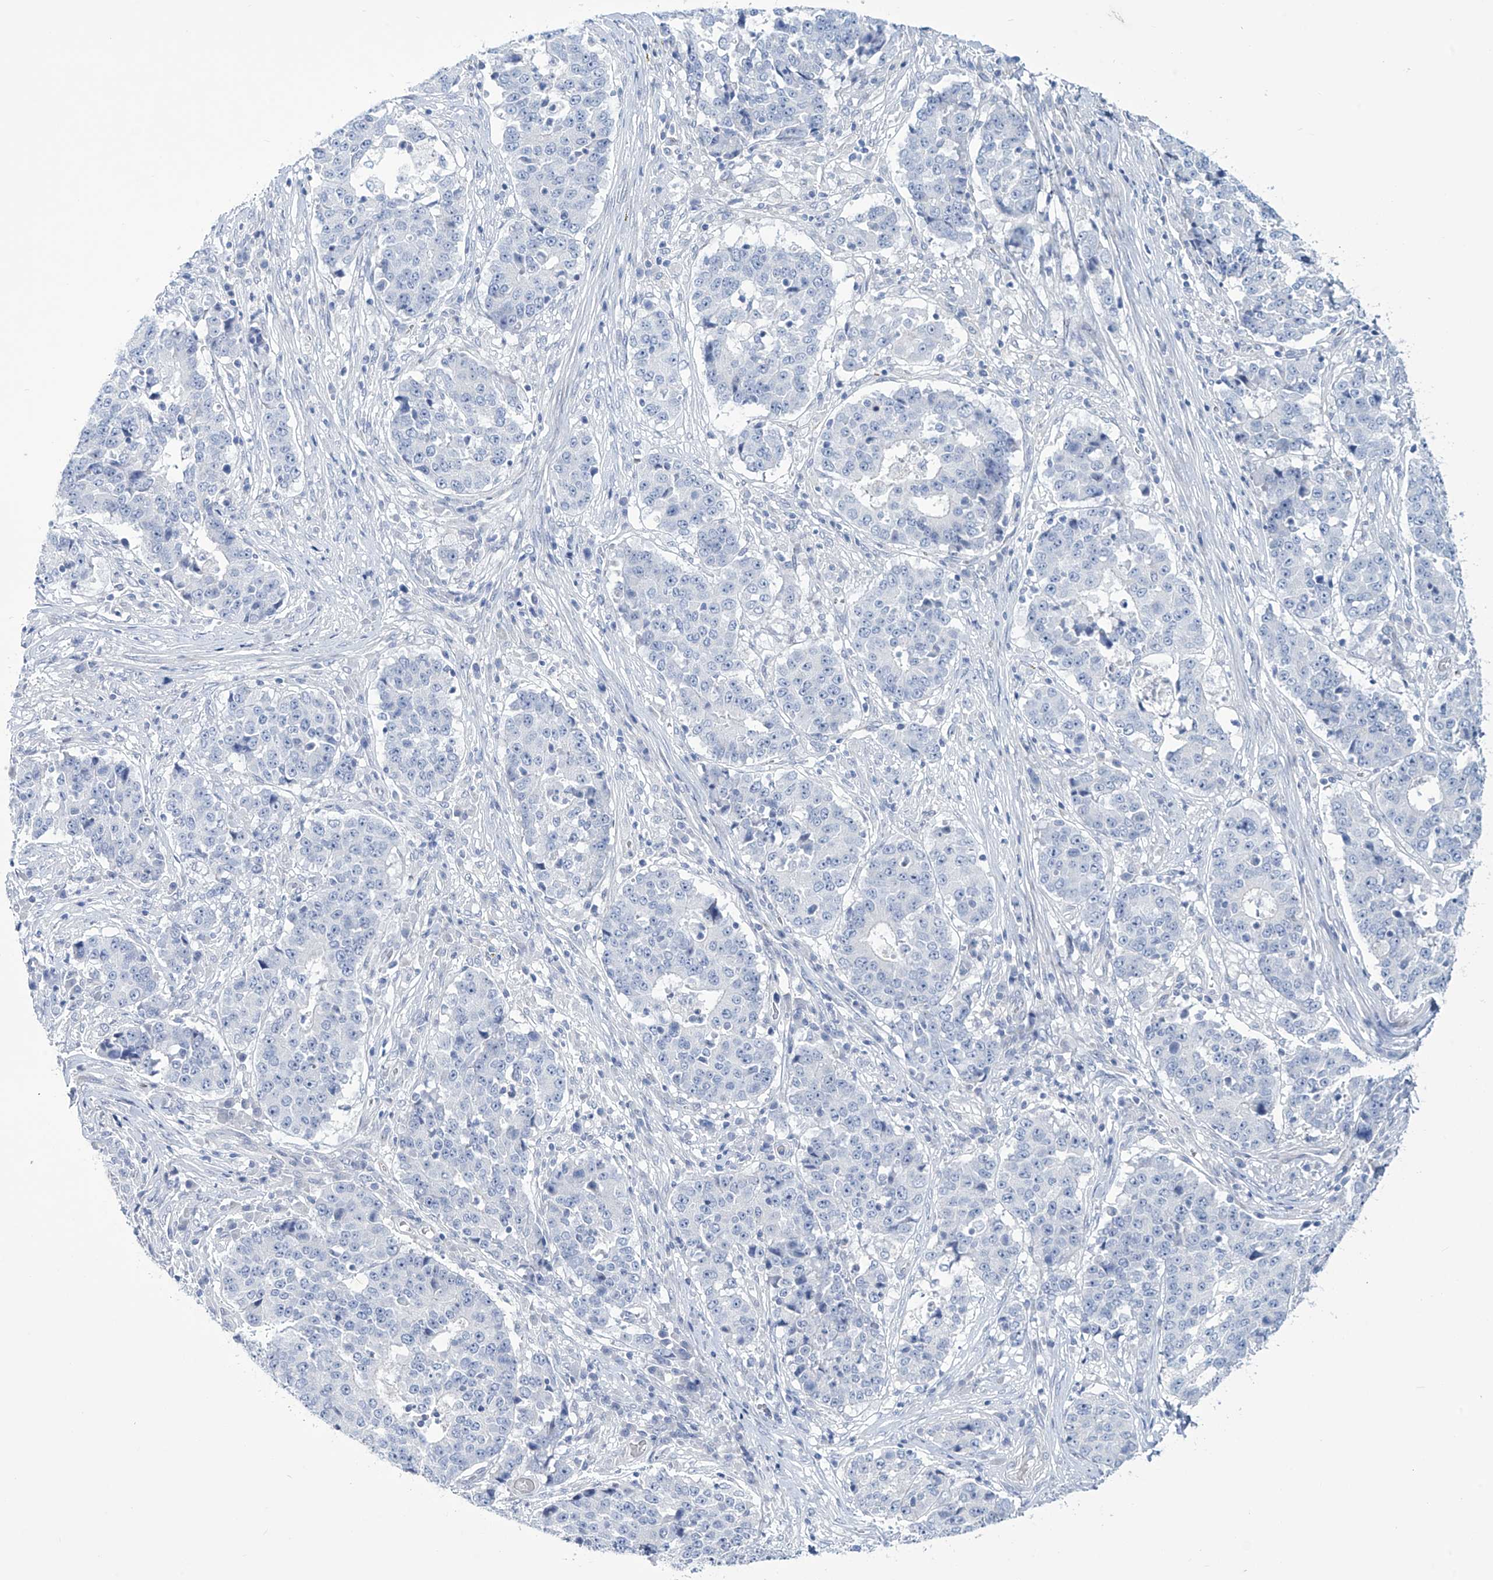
{"staining": {"intensity": "negative", "quantity": "none", "location": "none"}, "tissue": "stomach cancer", "cell_type": "Tumor cells", "image_type": "cancer", "snomed": [{"axis": "morphology", "description": "Adenocarcinoma, NOS"}, {"axis": "topography", "description": "Stomach"}], "caption": "Adenocarcinoma (stomach) was stained to show a protein in brown. There is no significant positivity in tumor cells.", "gene": "TRIM60", "patient": {"sex": "male", "age": 59}}